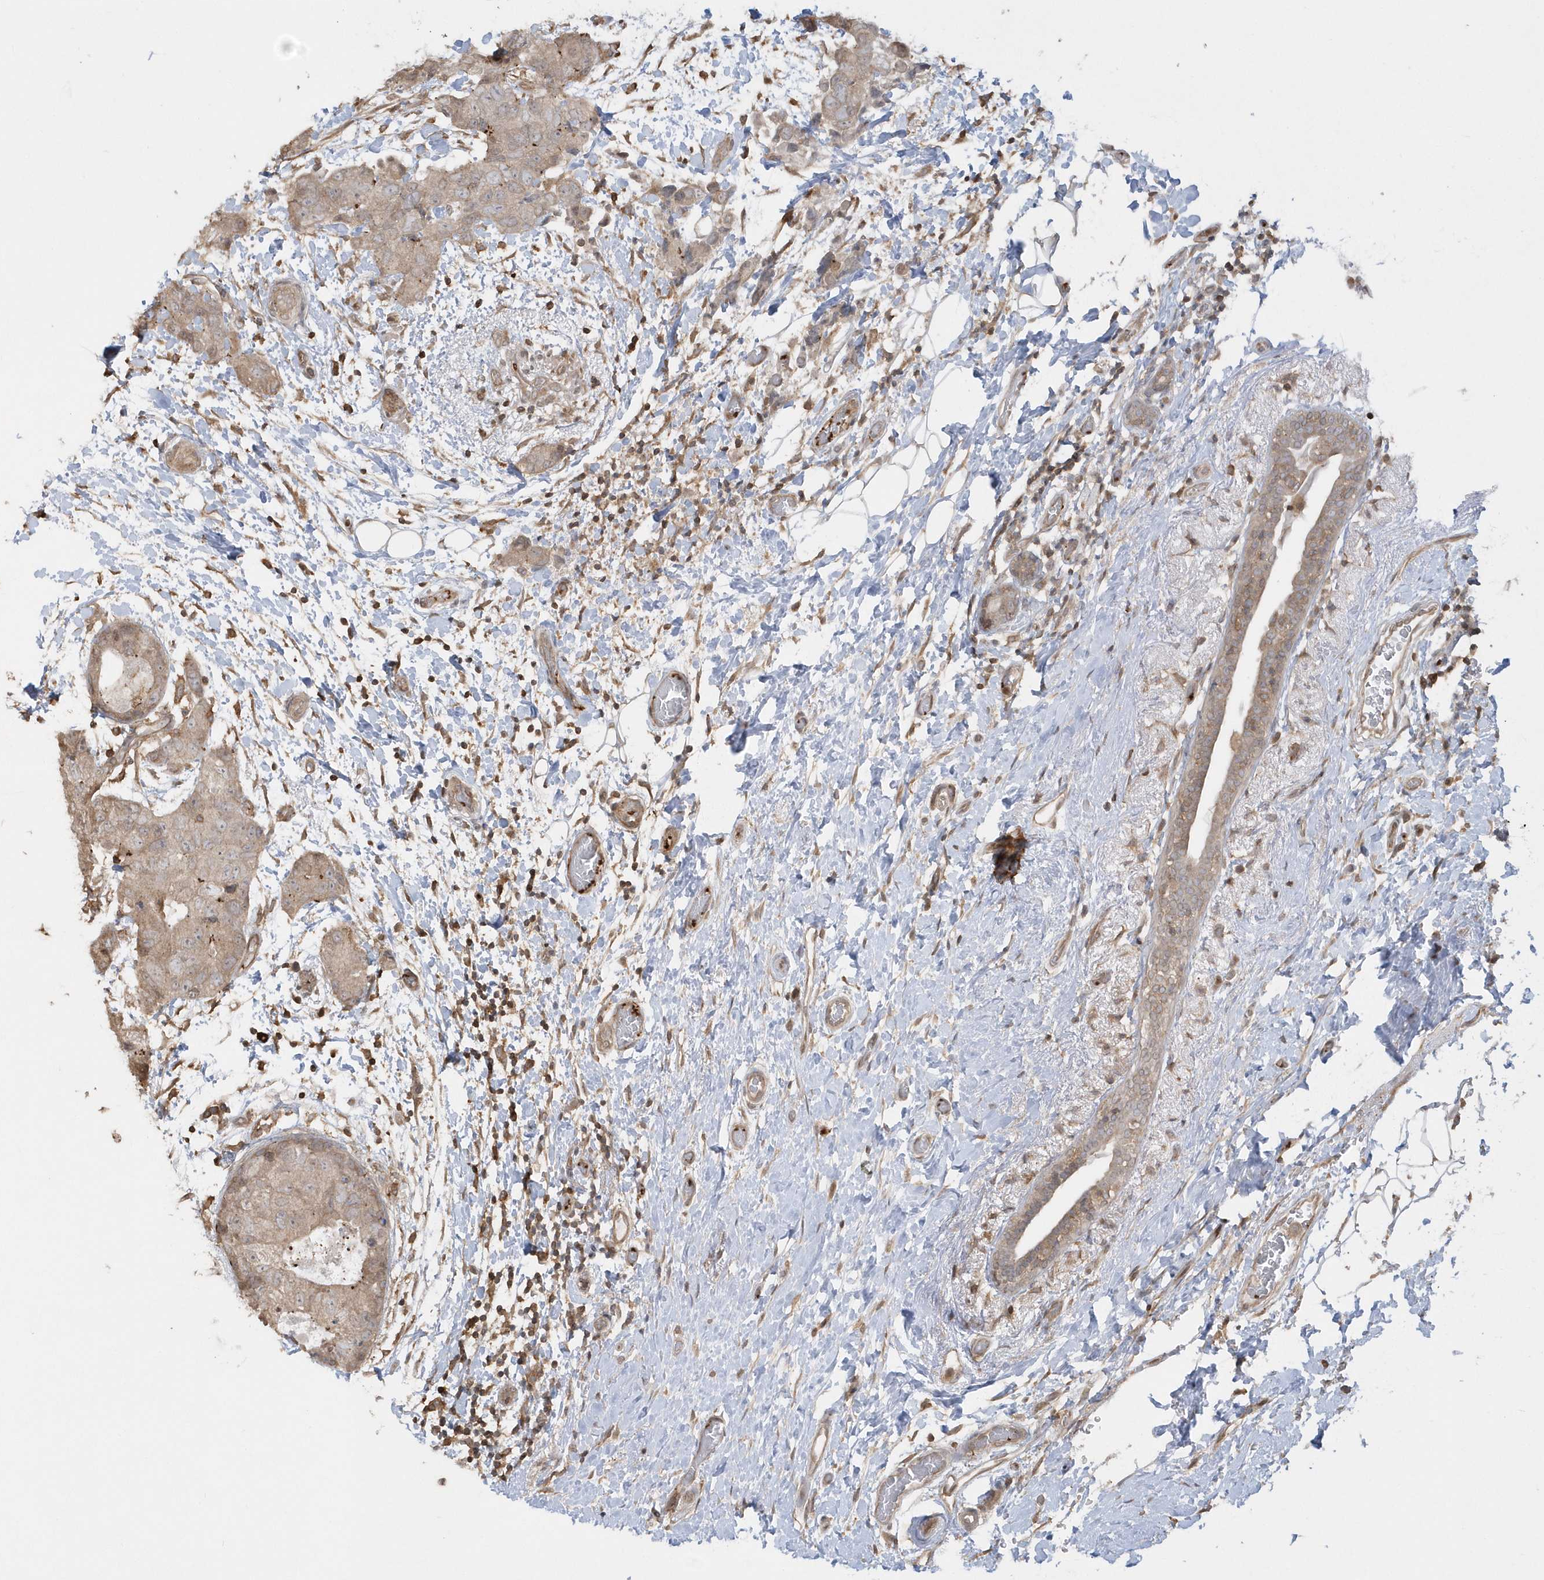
{"staining": {"intensity": "weak", "quantity": ">75%", "location": "cytoplasmic/membranous"}, "tissue": "breast cancer", "cell_type": "Tumor cells", "image_type": "cancer", "snomed": [{"axis": "morphology", "description": "Duct carcinoma"}, {"axis": "topography", "description": "Breast"}], "caption": "Immunohistochemical staining of breast cancer exhibits weak cytoplasmic/membranous protein expression in approximately >75% of tumor cells. The staining was performed using DAB (3,3'-diaminobenzidine), with brown indicating positive protein expression. Nuclei are stained blue with hematoxylin.", "gene": "BSN", "patient": {"sex": "female", "age": 62}}